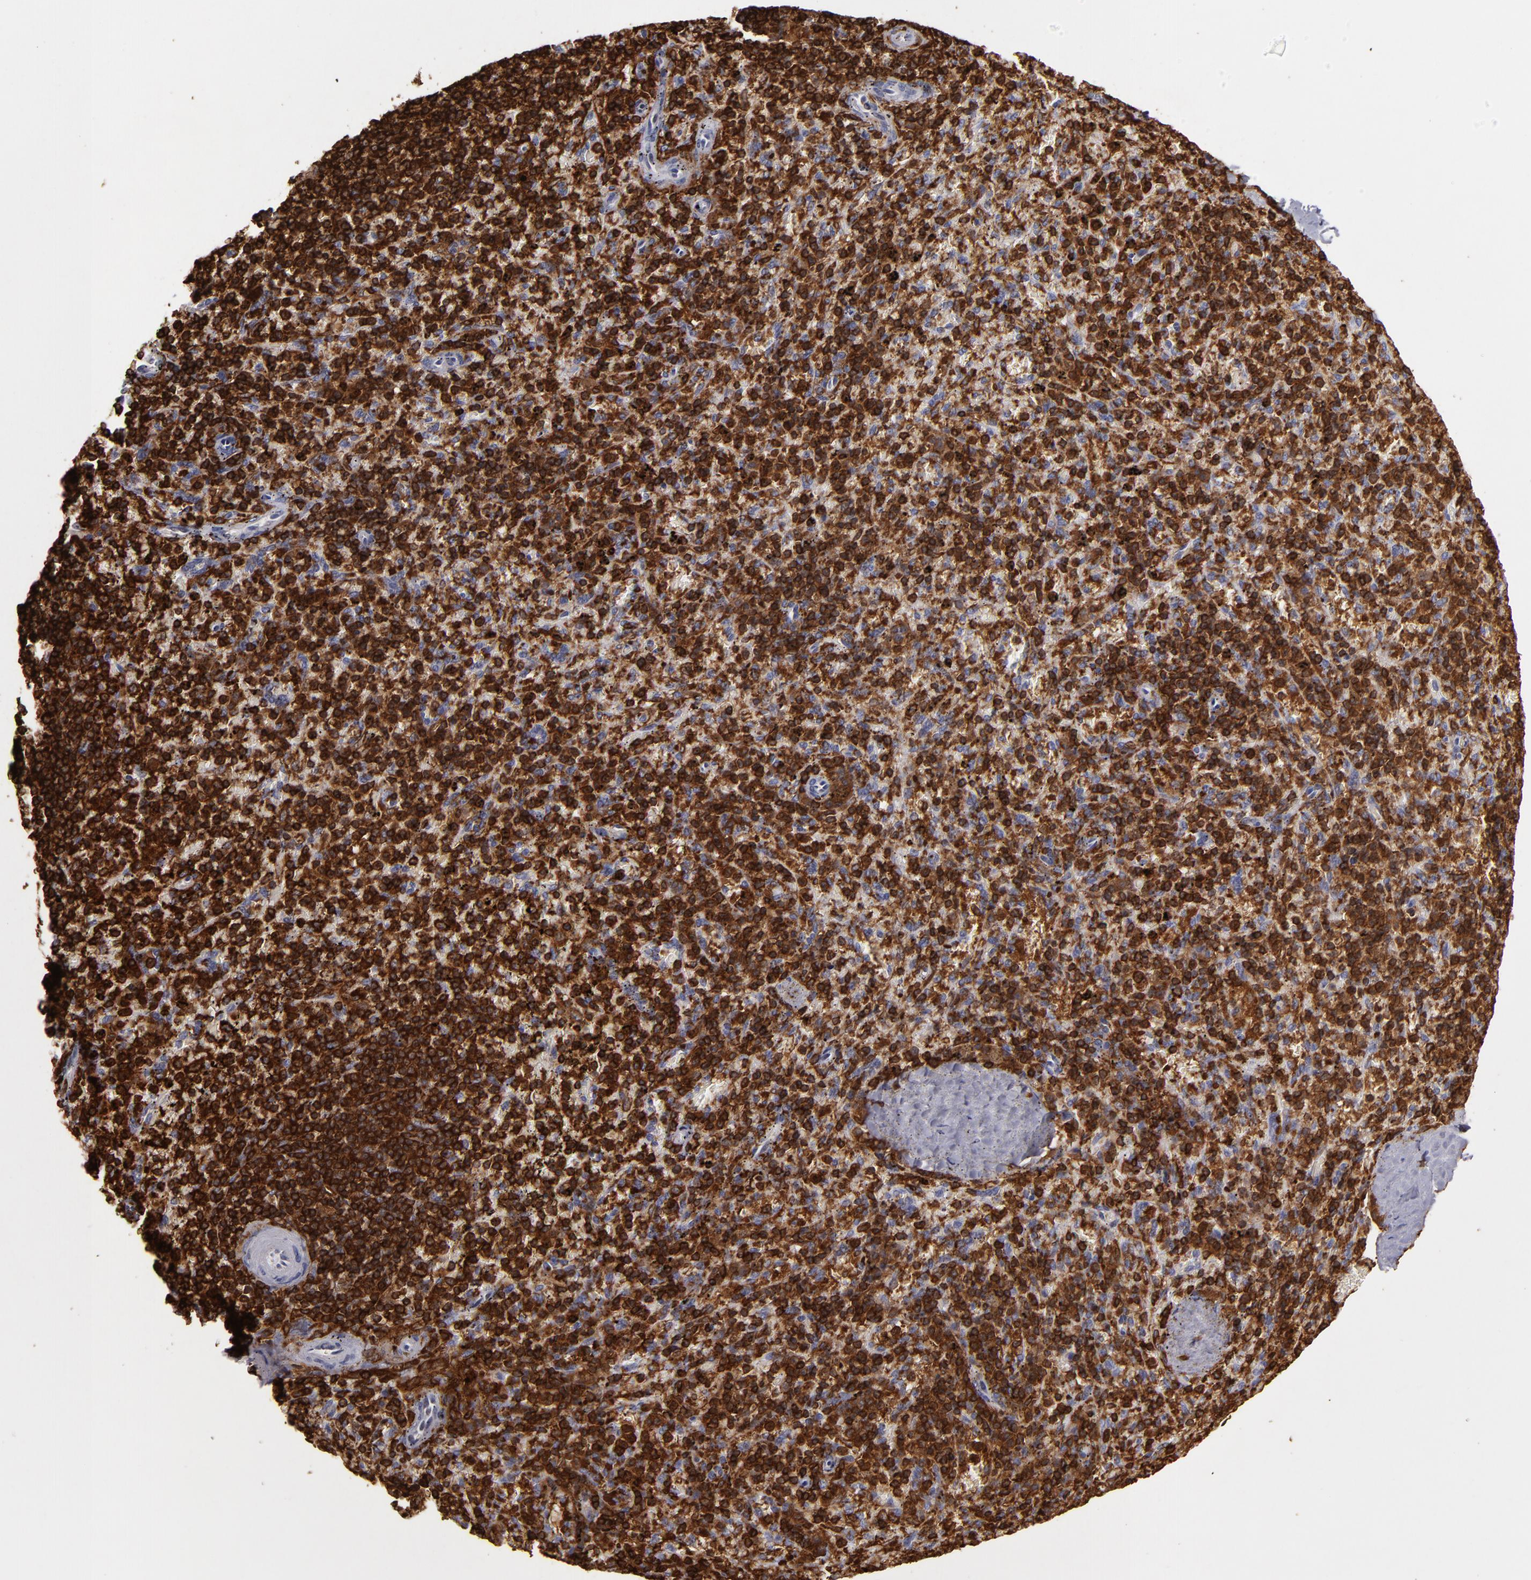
{"staining": {"intensity": "strong", "quantity": ">75%", "location": "cytoplasmic/membranous"}, "tissue": "spleen", "cell_type": "Cells in red pulp", "image_type": "normal", "snomed": [{"axis": "morphology", "description": "Normal tissue, NOS"}, {"axis": "topography", "description": "Spleen"}], "caption": "A brown stain labels strong cytoplasmic/membranous staining of a protein in cells in red pulp of unremarkable human spleen. The protein of interest is stained brown, and the nuclei are stained in blue (DAB (3,3'-diaminobenzidine) IHC with brightfield microscopy, high magnification).", "gene": "WAS", "patient": {"sex": "female", "age": 43}}